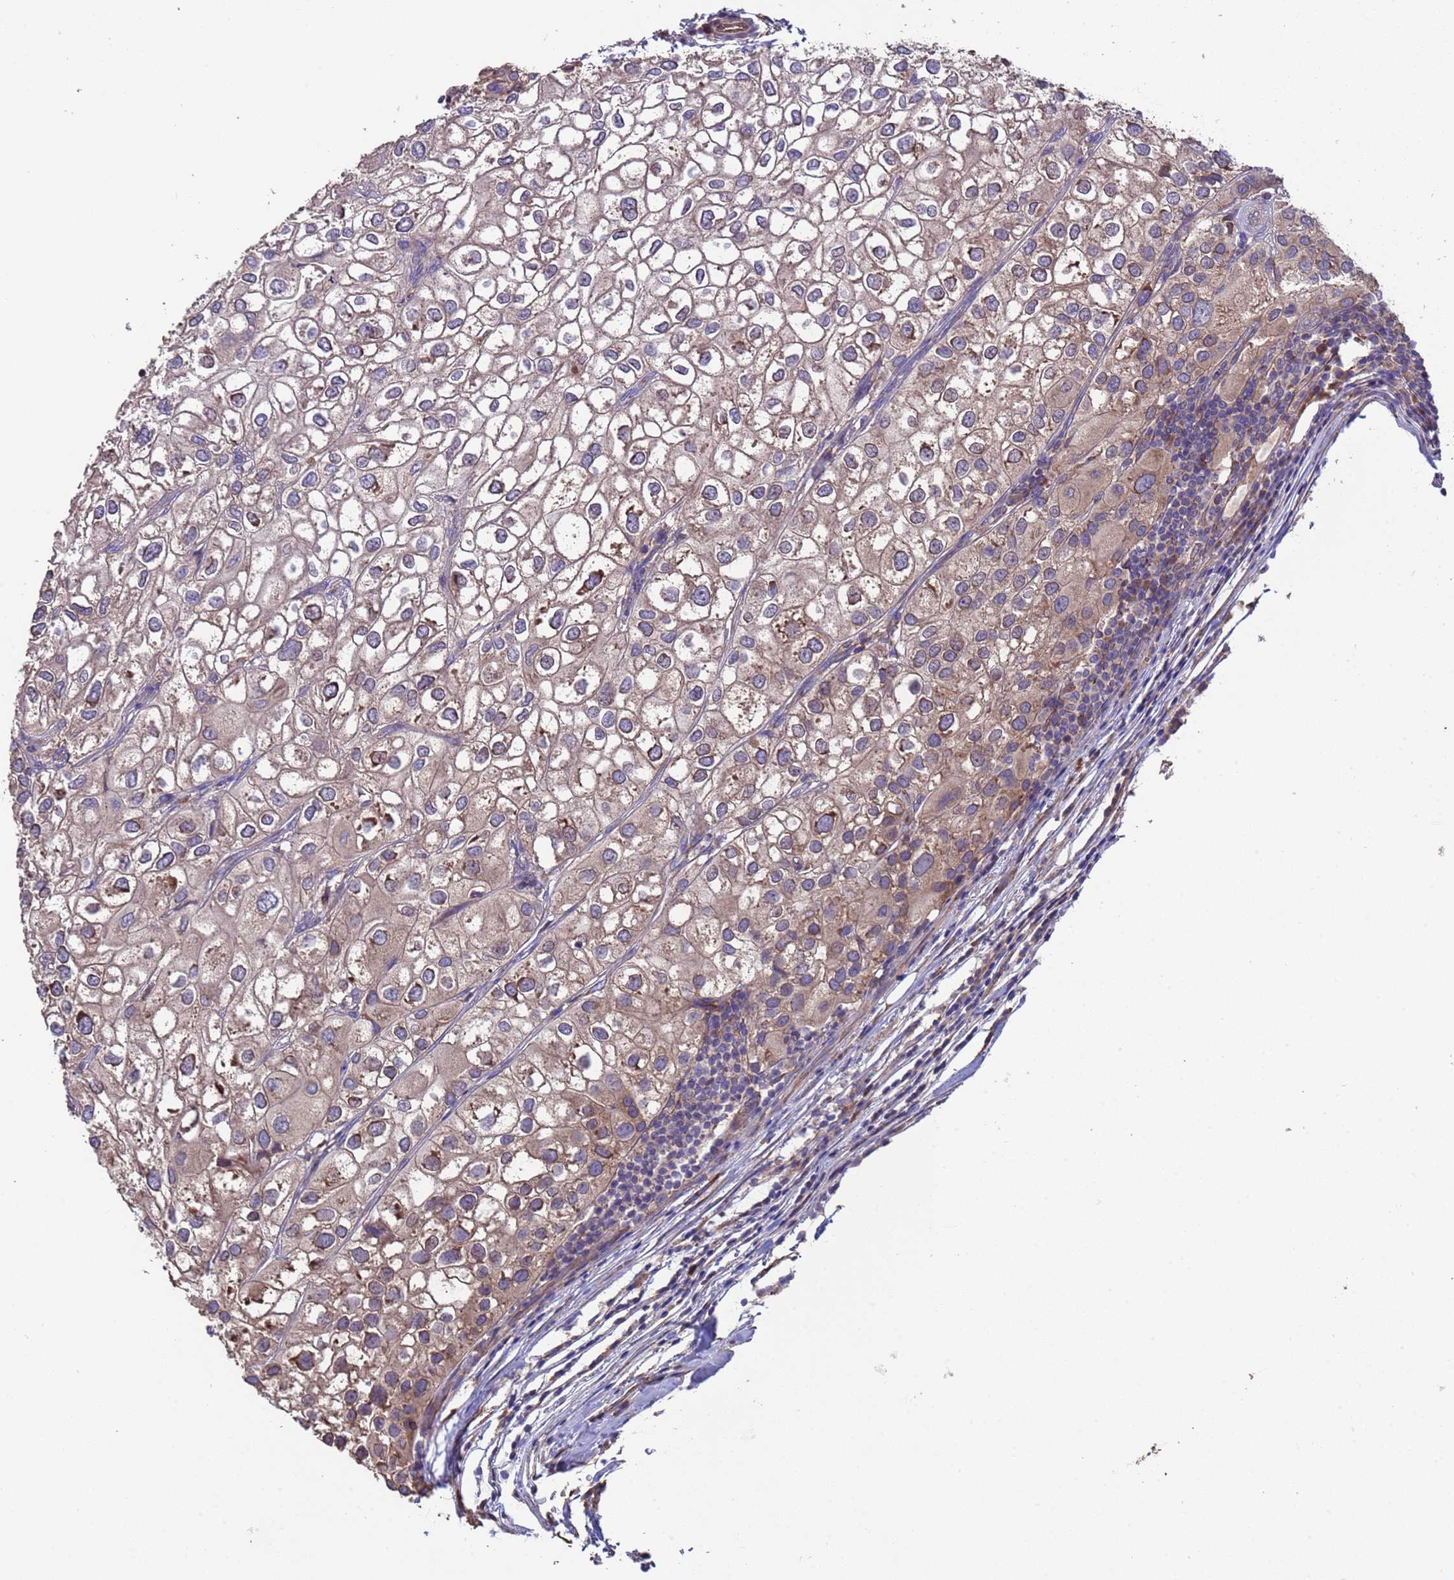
{"staining": {"intensity": "weak", "quantity": "<25%", "location": "cytoplasmic/membranous"}, "tissue": "urothelial cancer", "cell_type": "Tumor cells", "image_type": "cancer", "snomed": [{"axis": "morphology", "description": "Urothelial carcinoma, High grade"}, {"axis": "topography", "description": "Urinary bladder"}], "caption": "There is no significant staining in tumor cells of urothelial cancer.", "gene": "EEF1AKMT1", "patient": {"sex": "male", "age": 64}}